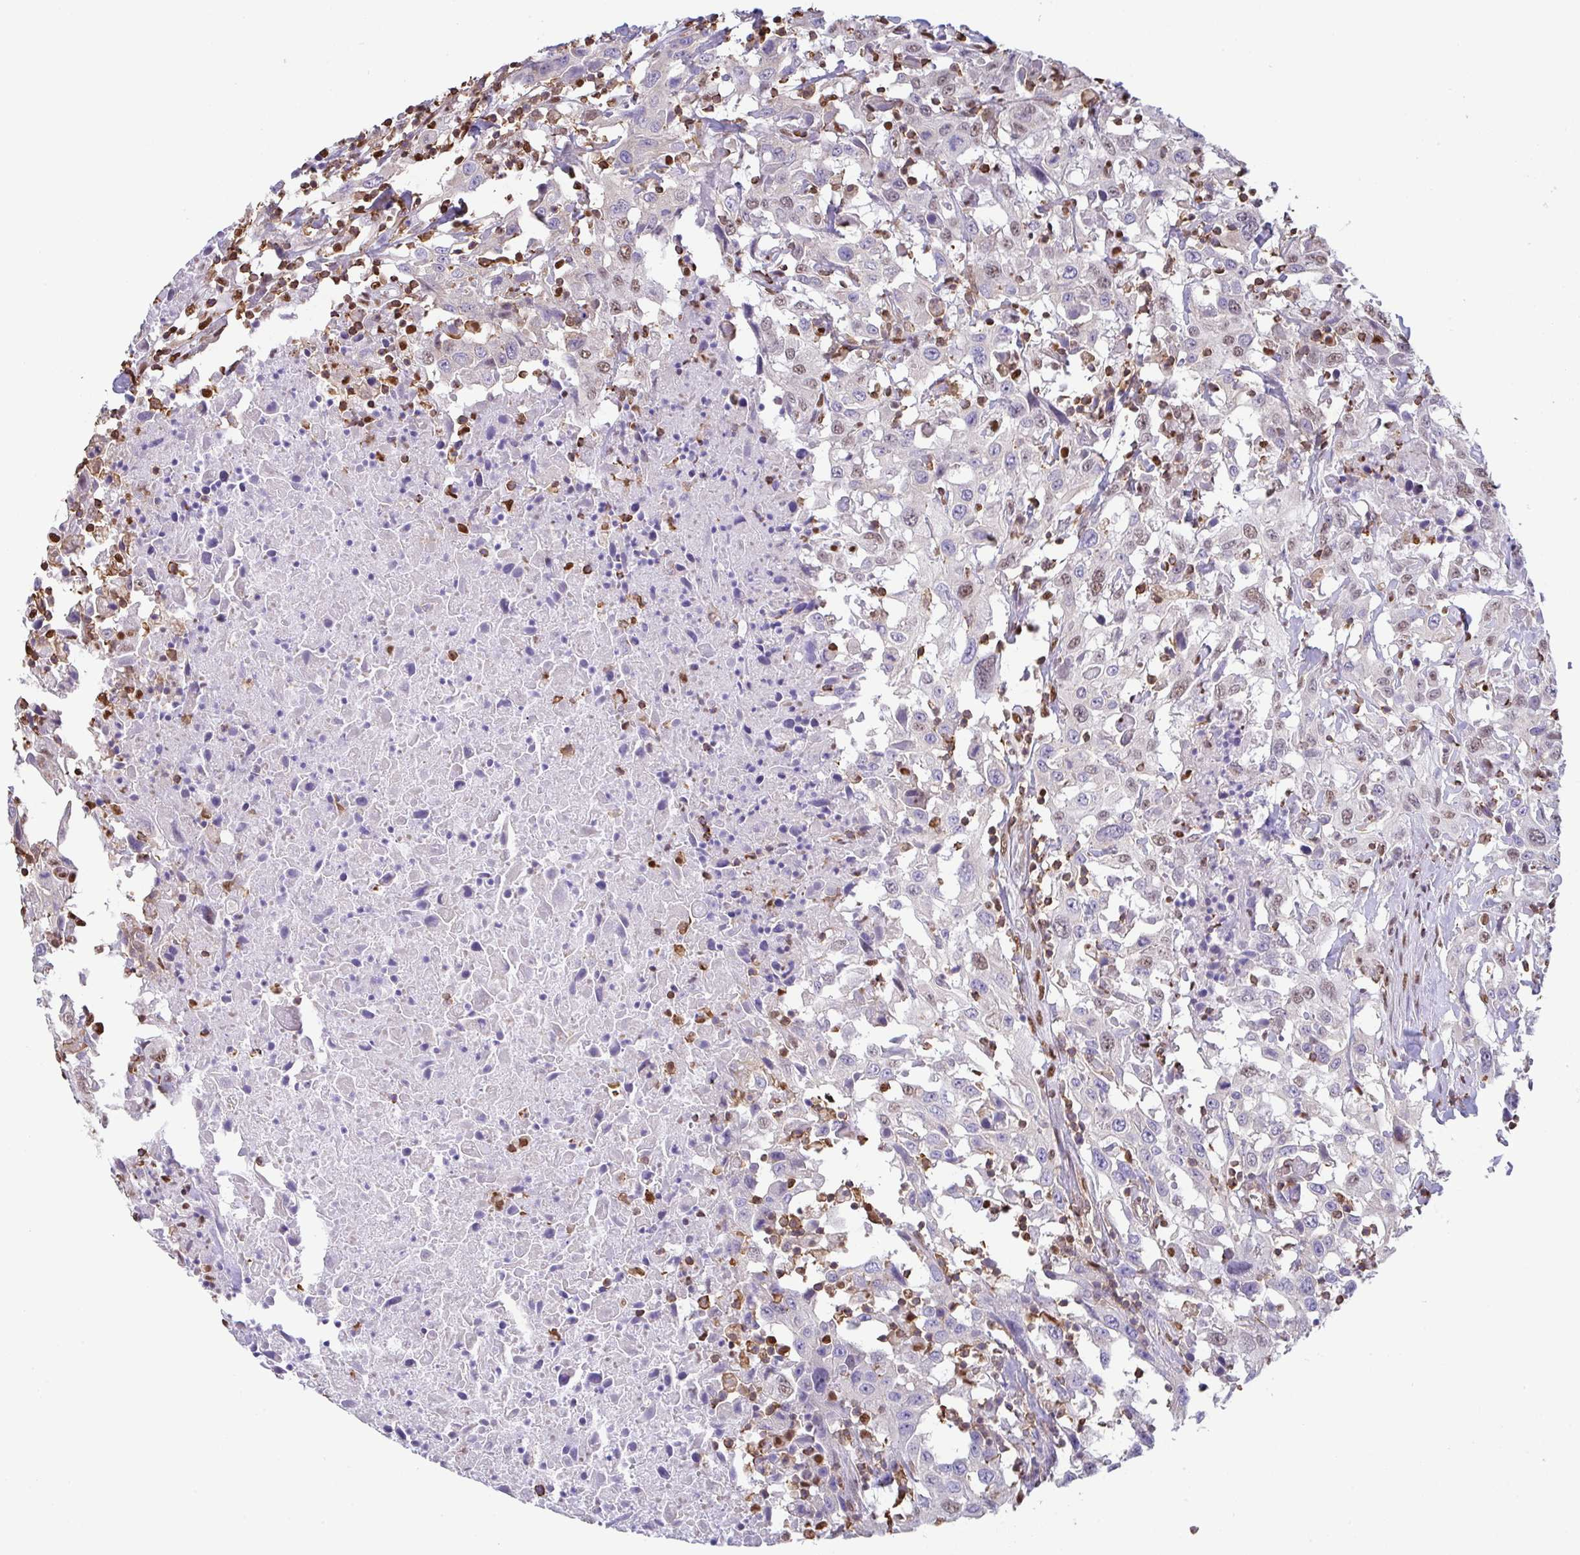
{"staining": {"intensity": "negative", "quantity": "none", "location": "none"}, "tissue": "urothelial cancer", "cell_type": "Tumor cells", "image_type": "cancer", "snomed": [{"axis": "morphology", "description": "Urothelial carcinoma, High grade"}, {"axis": "topography", "description": "Urinary bladder"}], "caption": "DAB immunohistochemical staining of urothelial cancer exhibits no significant expression in tumor cells.", "gene": "BTBD10", "patient": {"sex": "male", "age": 61}}